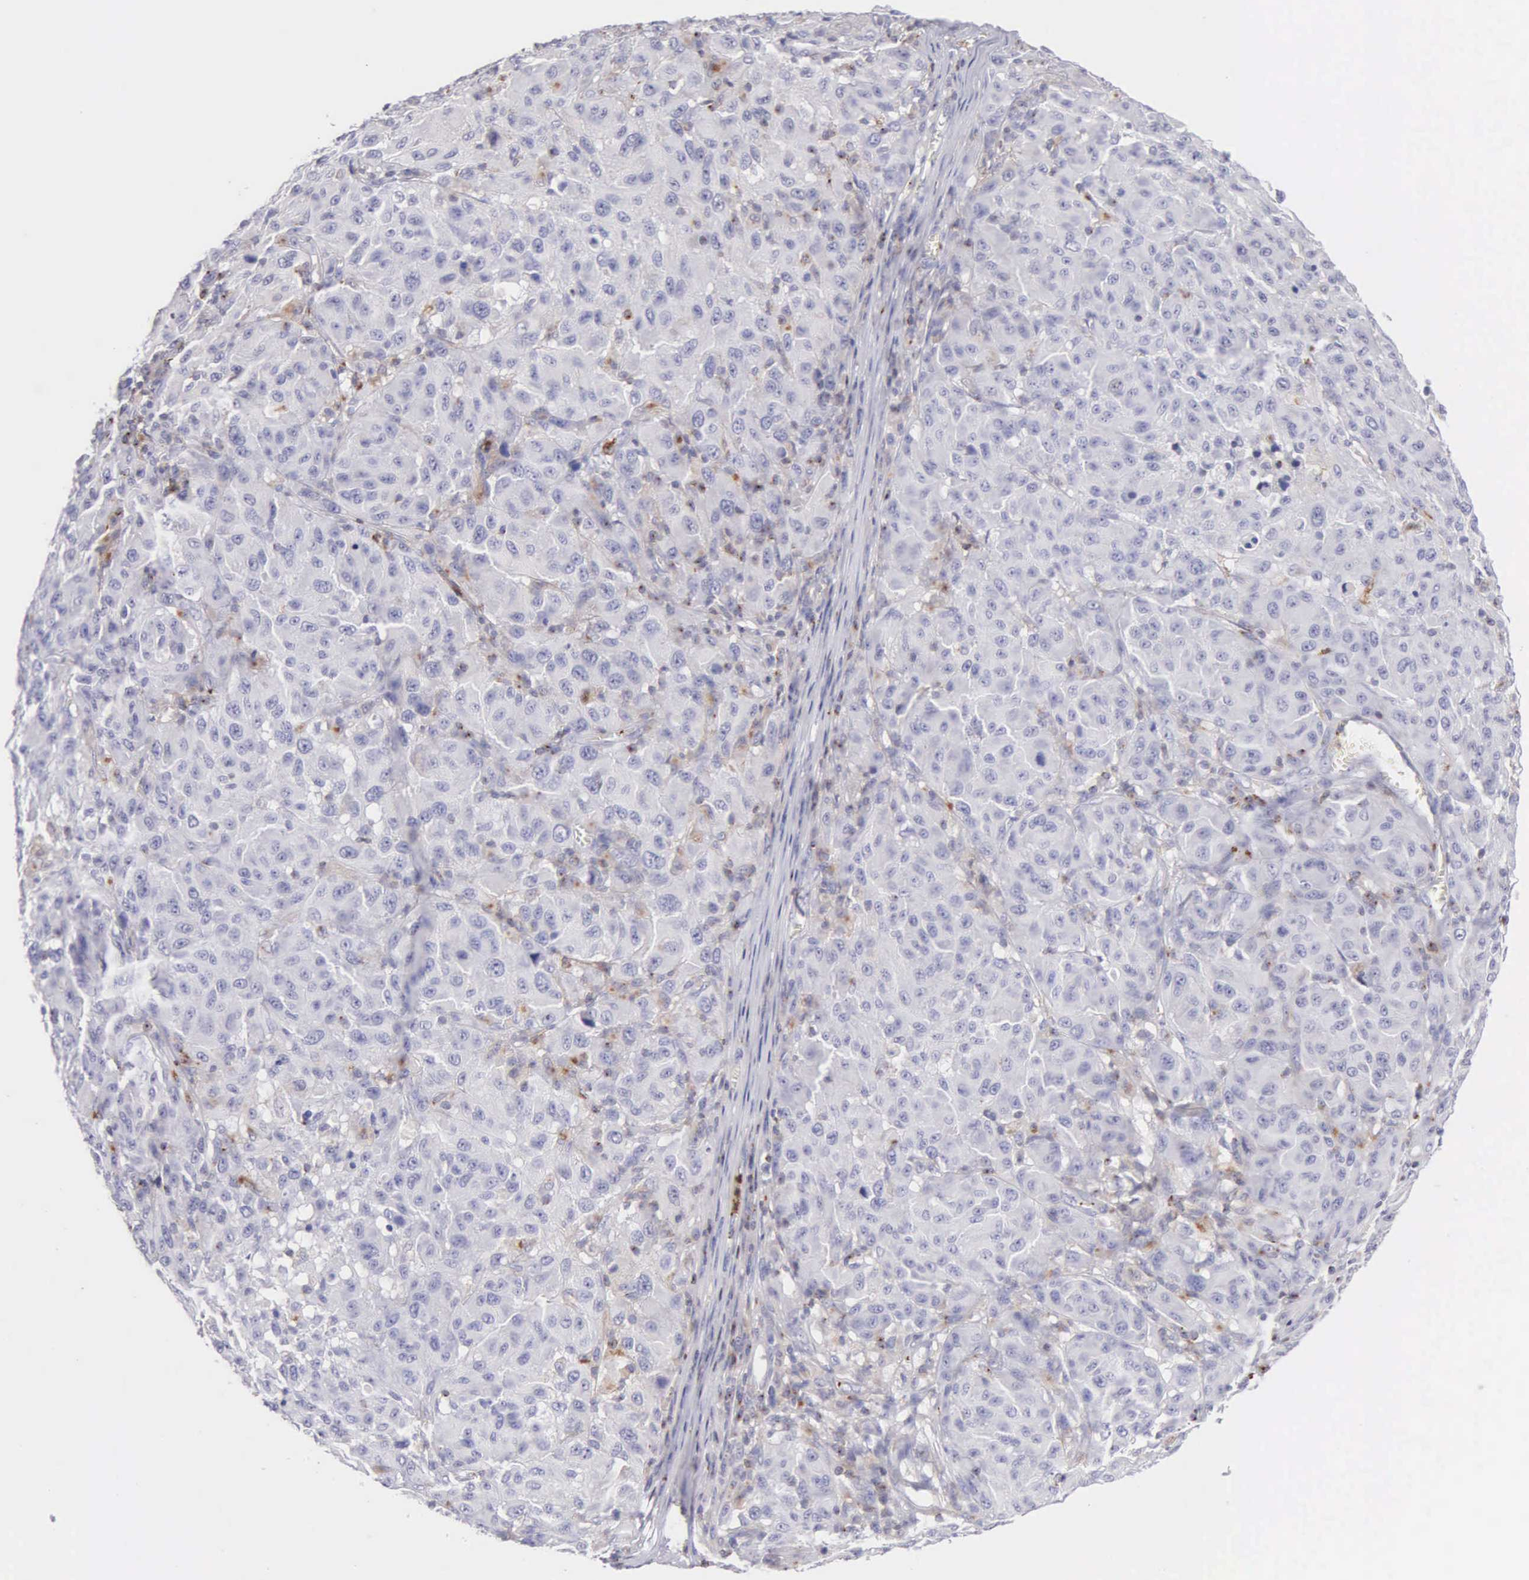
{"staining": {"intensity": "negative", "quantity": "none", "location": "none"}, "tissue": "melanoma", "cell_type": "Tumor cells", "image_type": "cancer", "snomed": [{"axis": "morphology", "description": "Malignant melanoma, NOS"}, {"axis": "topography", "description": "Skin"}], "caption": "High power microscopy photomicrograph of an immunohistochemistry (IHC) histopathology image of melanoma, revealing no significant expression in tumor cells.", "gene": "SRGN", "patient": {"sex": "female", "age": 77}}